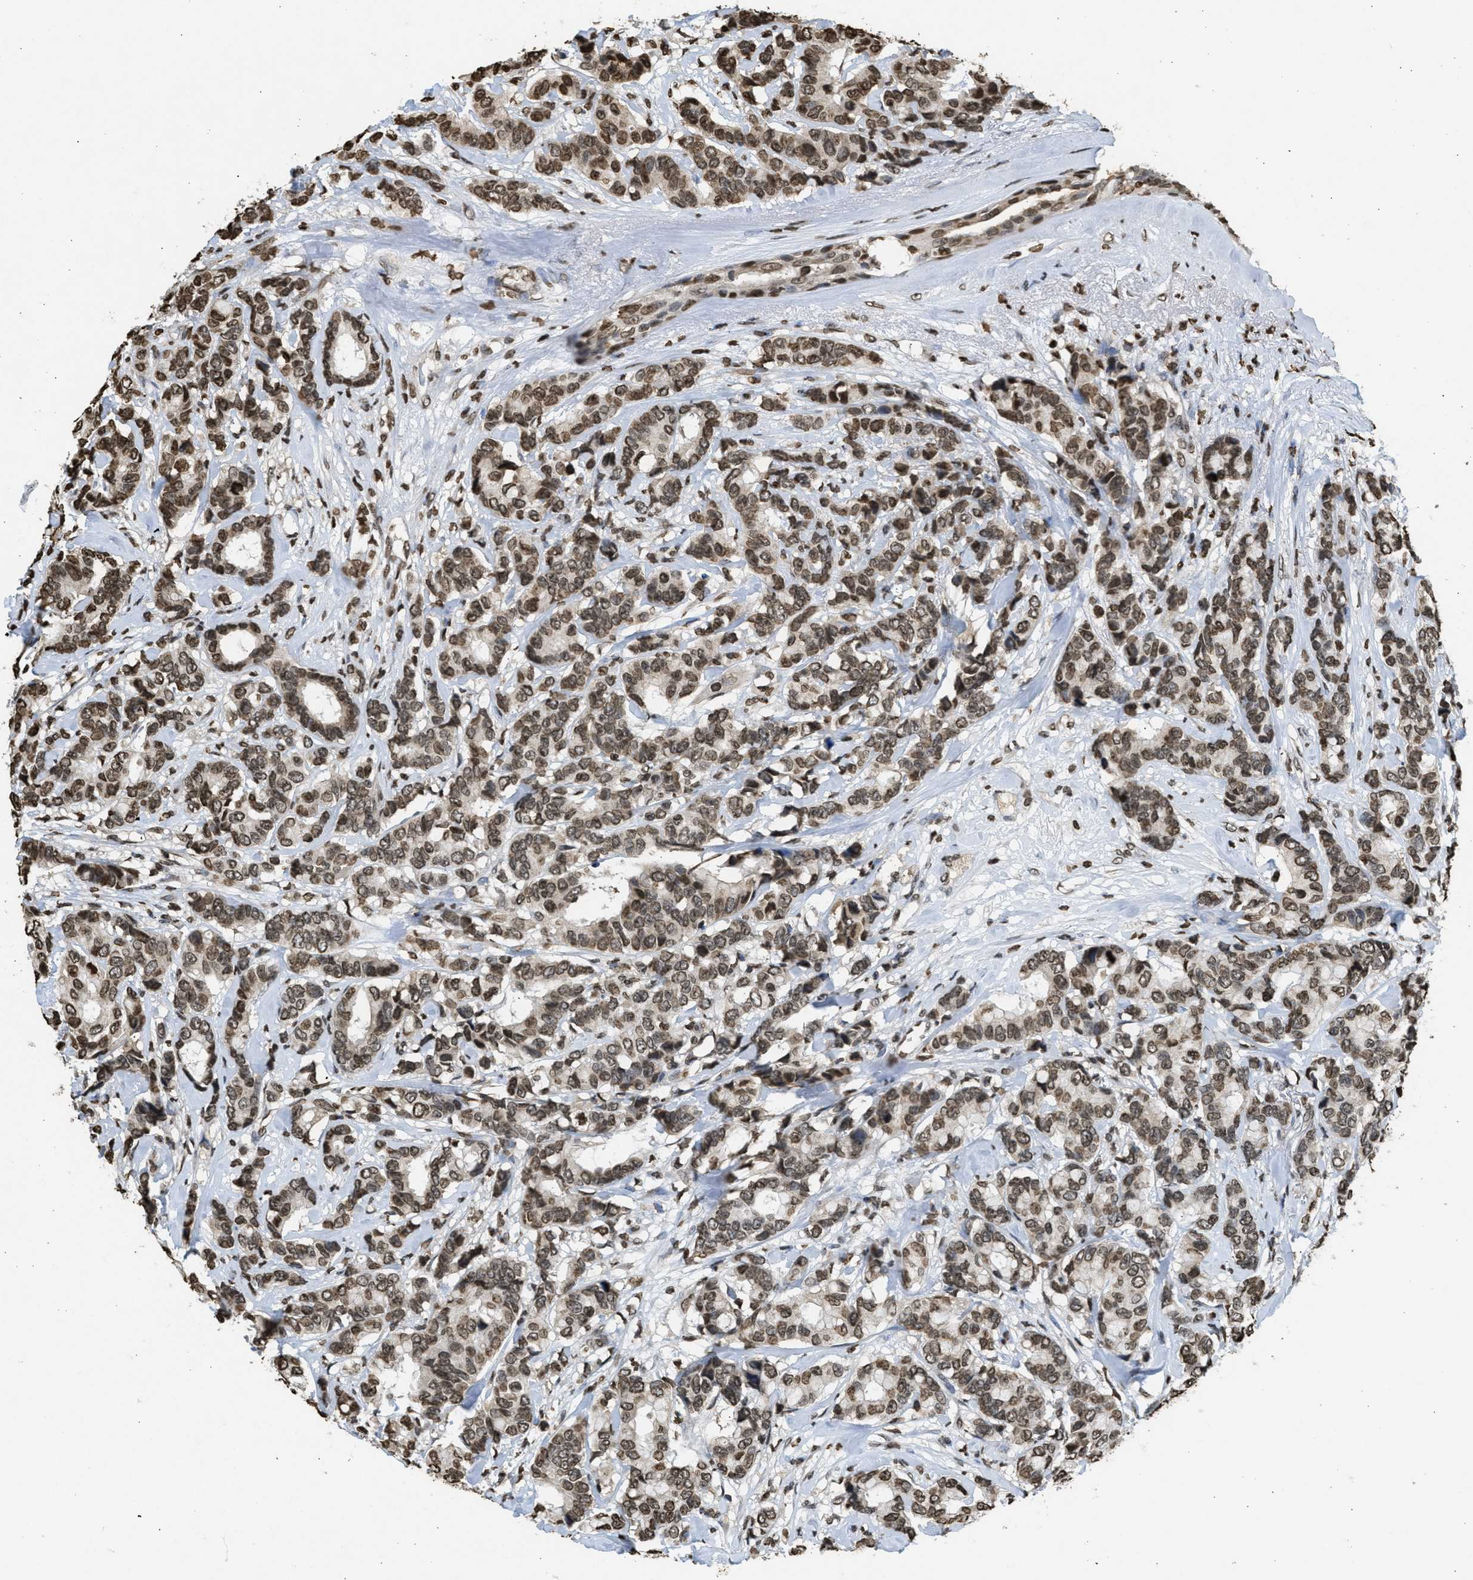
{"staining": {"intensity": "moderate", "quantity": ">75%", "location": "nuclear"}, "tissue": "breast cancer", "cell_type": "Tumor cells", "image_type": "cancer", "snomed": [{"axis": "morphology", "description": "Duct carcinoma"}, {"axis": "topography", "description": "Breast"}], "caption": "DAB (3,3'-diaminobenzidine) immunohistochemical staining of breast cancer (intraductal carcinoma) demonstrates moderate nuclear protein positivity in about >75% of tumor cells.", "gene": "RRAGC", "patient": {"sex": "female", "age": 87}}